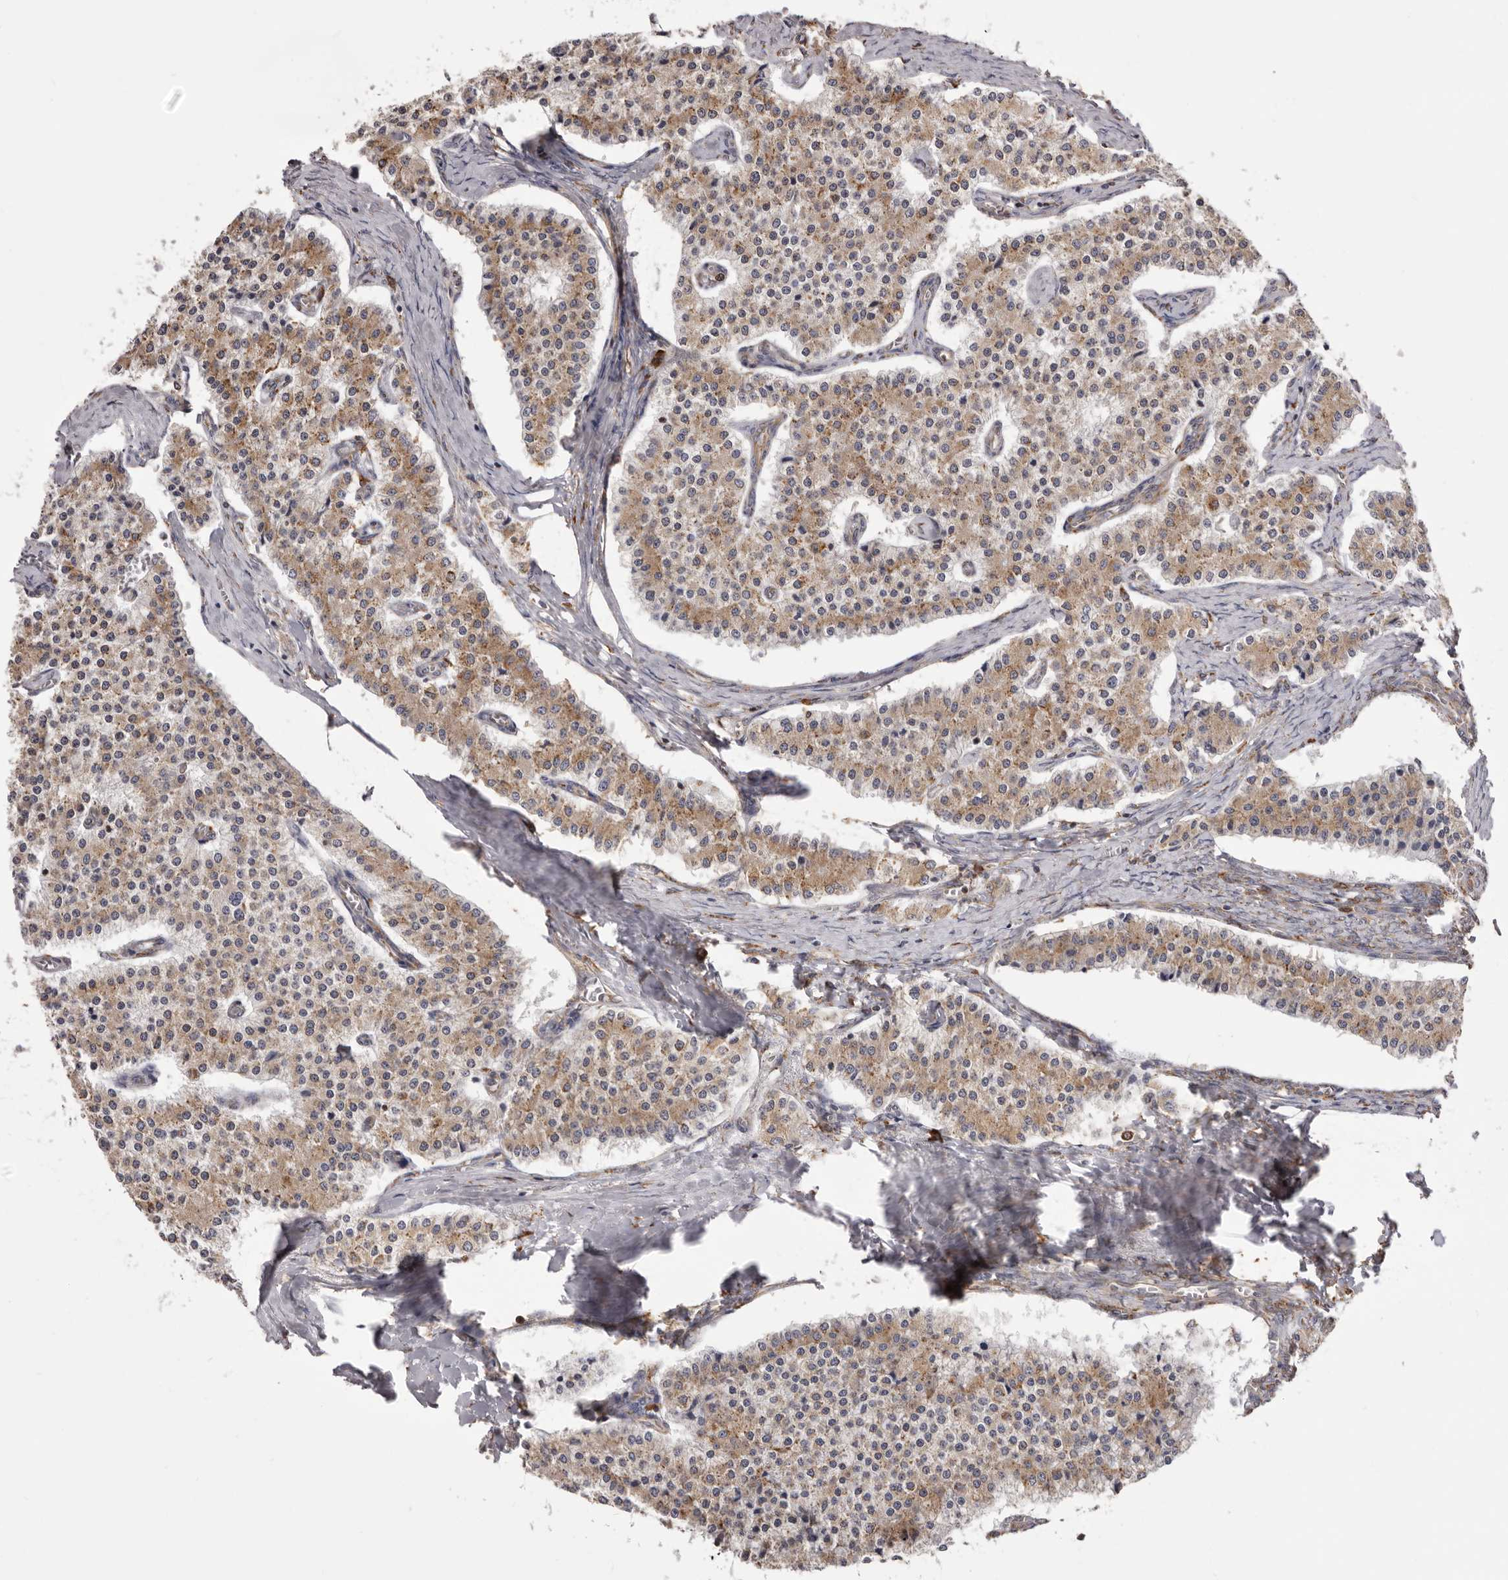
{"staining": {"intensity": "moderate", "quantity": ">75%", "location": "cytoplasmic/membranous"}, "tissue": "carcinoid", "cell_type": "Tumor cells", "image_type": "cancer", "snomed": [{"axis": "morphology", "description": "Carcinoid, malignant, NOS"}, {"axis": "topography", "description": "Colon"}], "caption": "Approximately >75% of tumor cells in human malignant carcinoid display moderate cytoplasmic/membranous protein positivity as visualized by brown immunohistochemical staining.", "gene": "QRSL1", "patient": {"sex": "female", "age": 52}}